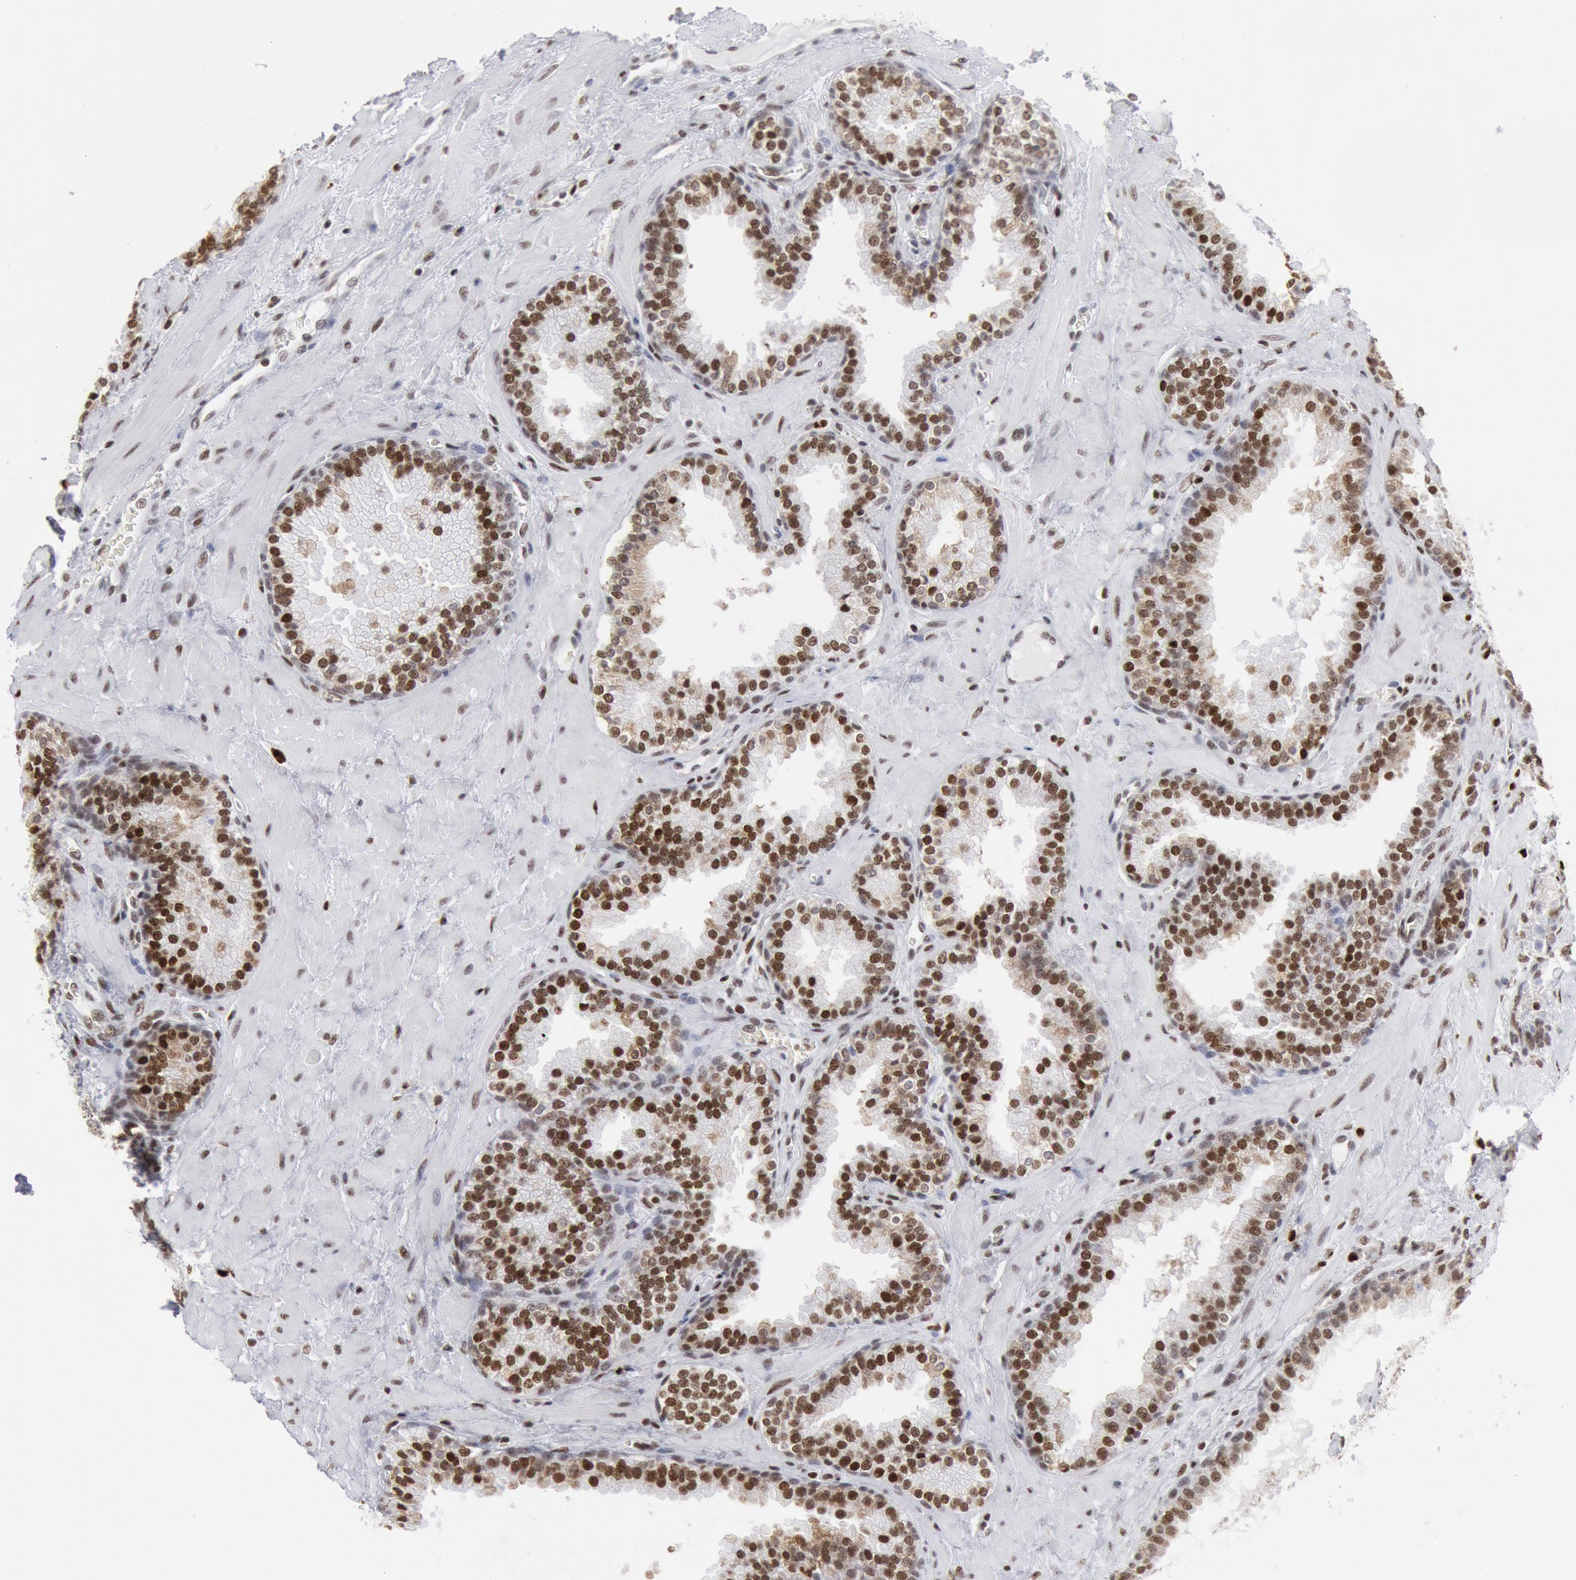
{"staining": {"intensity": "strong", "quantity": ">75%", "location": "nuclear"}, "tissue": "prostate", "cell_type": "Glandular cells", "image_type": "normal", "snomed": [{"axis": "morphology", "description": "Normal tissue, NOS"}, {"axis": "topography", "description": "Prostate"}], "caption": "An image of prostate stained for a protein exhibits strong nuclear brown staining in glandular cells.", "gene": "SUB1", "patient": {"sex": "male", "age": 51}}